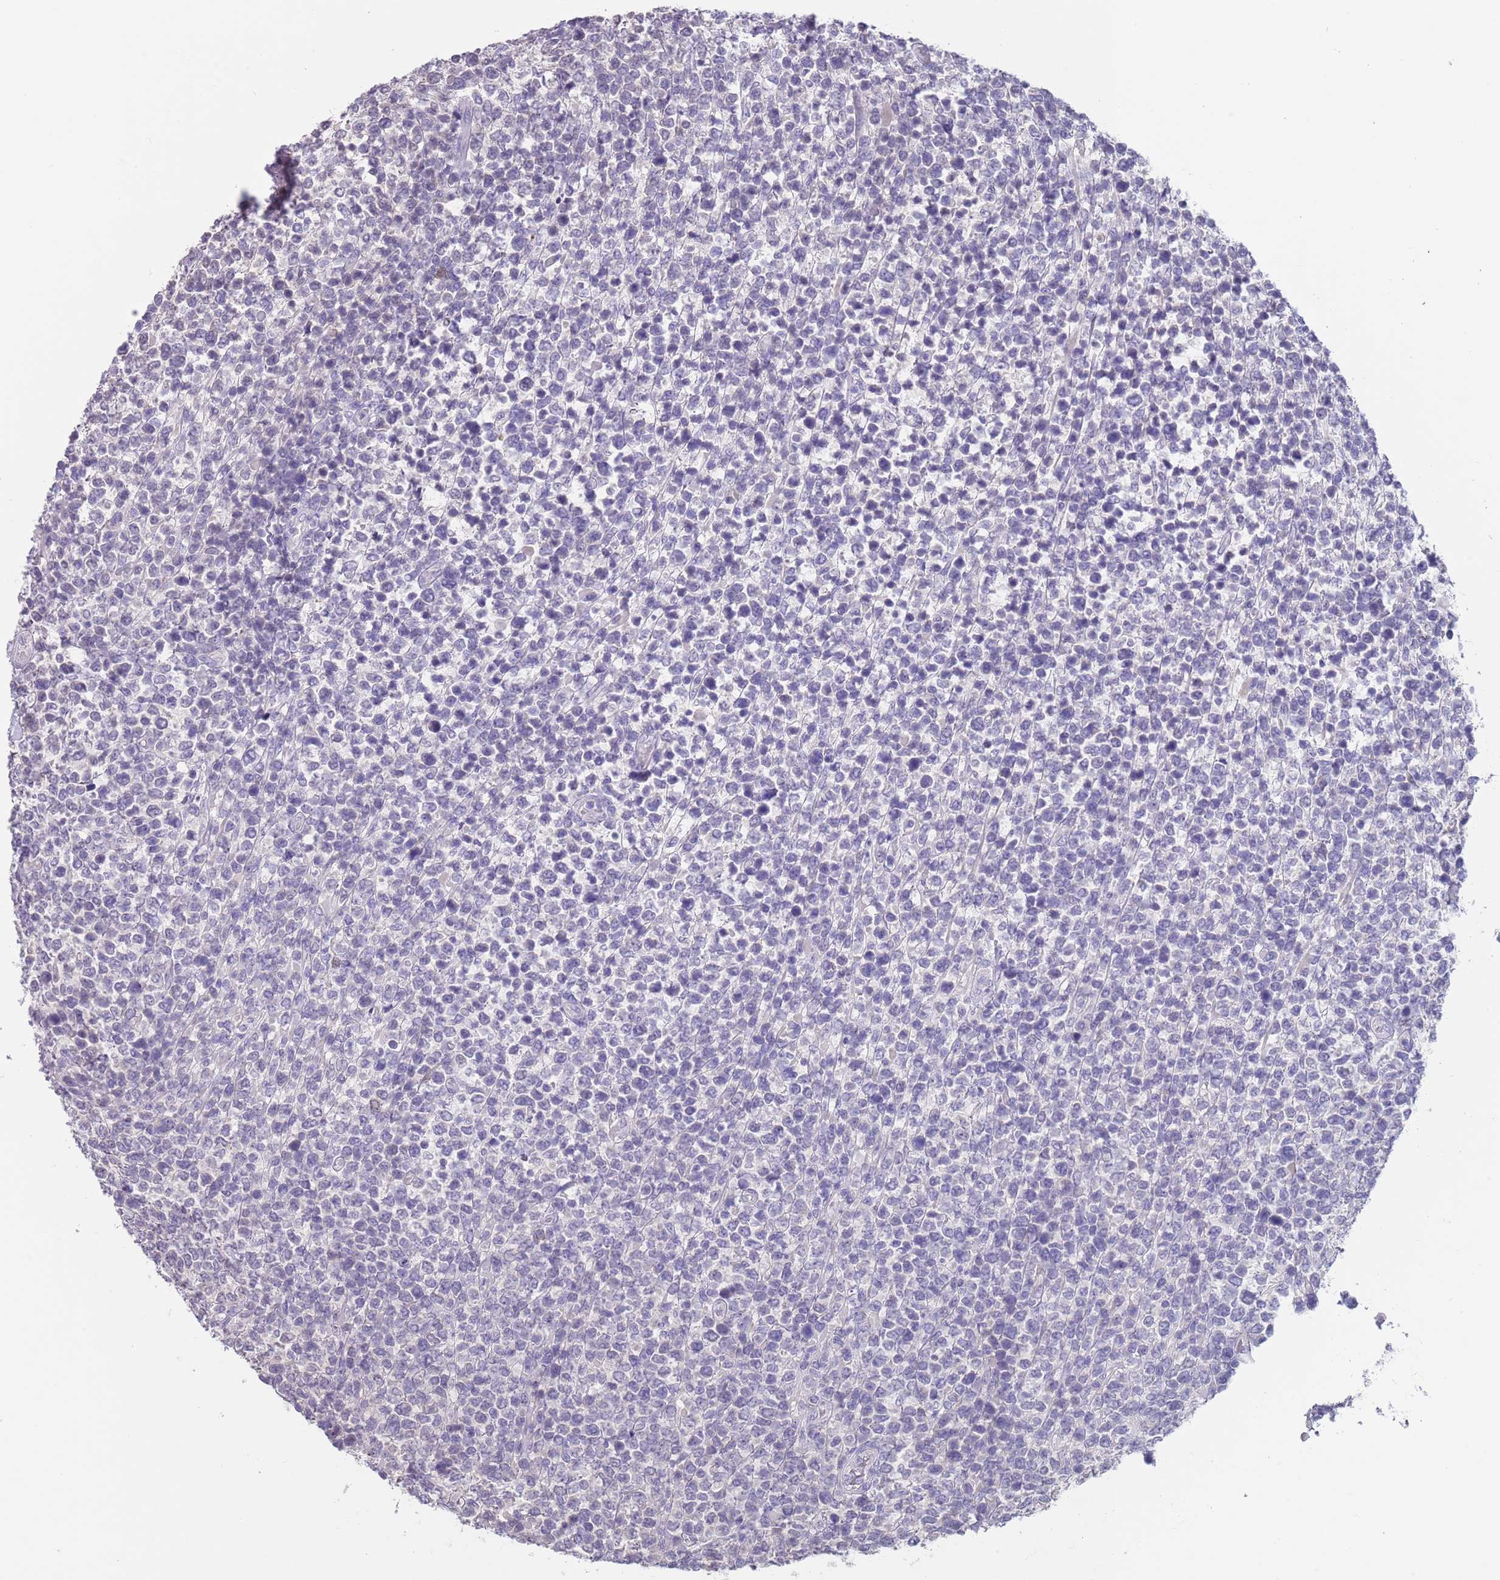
{"staining": {"intensity": "negative", "quantity": "none", "location": "none"}, "tissue": "lymphoma", "cell_type": "Tumor cells", "image_type": "cancer", "snomed": [{"axis": "morphology", "description": "Malignant lymphoma, non-Hodgkin's type, High grade"}, {"axis": "topography", "description": "Soft tissue"}], "caption": "Immunohistochemistry micrograph of neoplastic tissue: human high-grade malignant lymphoma, non-Hodgkin's type stained with DAB displays no significant protein positivity in tumor cells. (Immunohistochemistry (ihc), brightfield microscopy, high magnification).", "gene": "SPIRE2", "patient": {"sex": "female", "age": 56}}